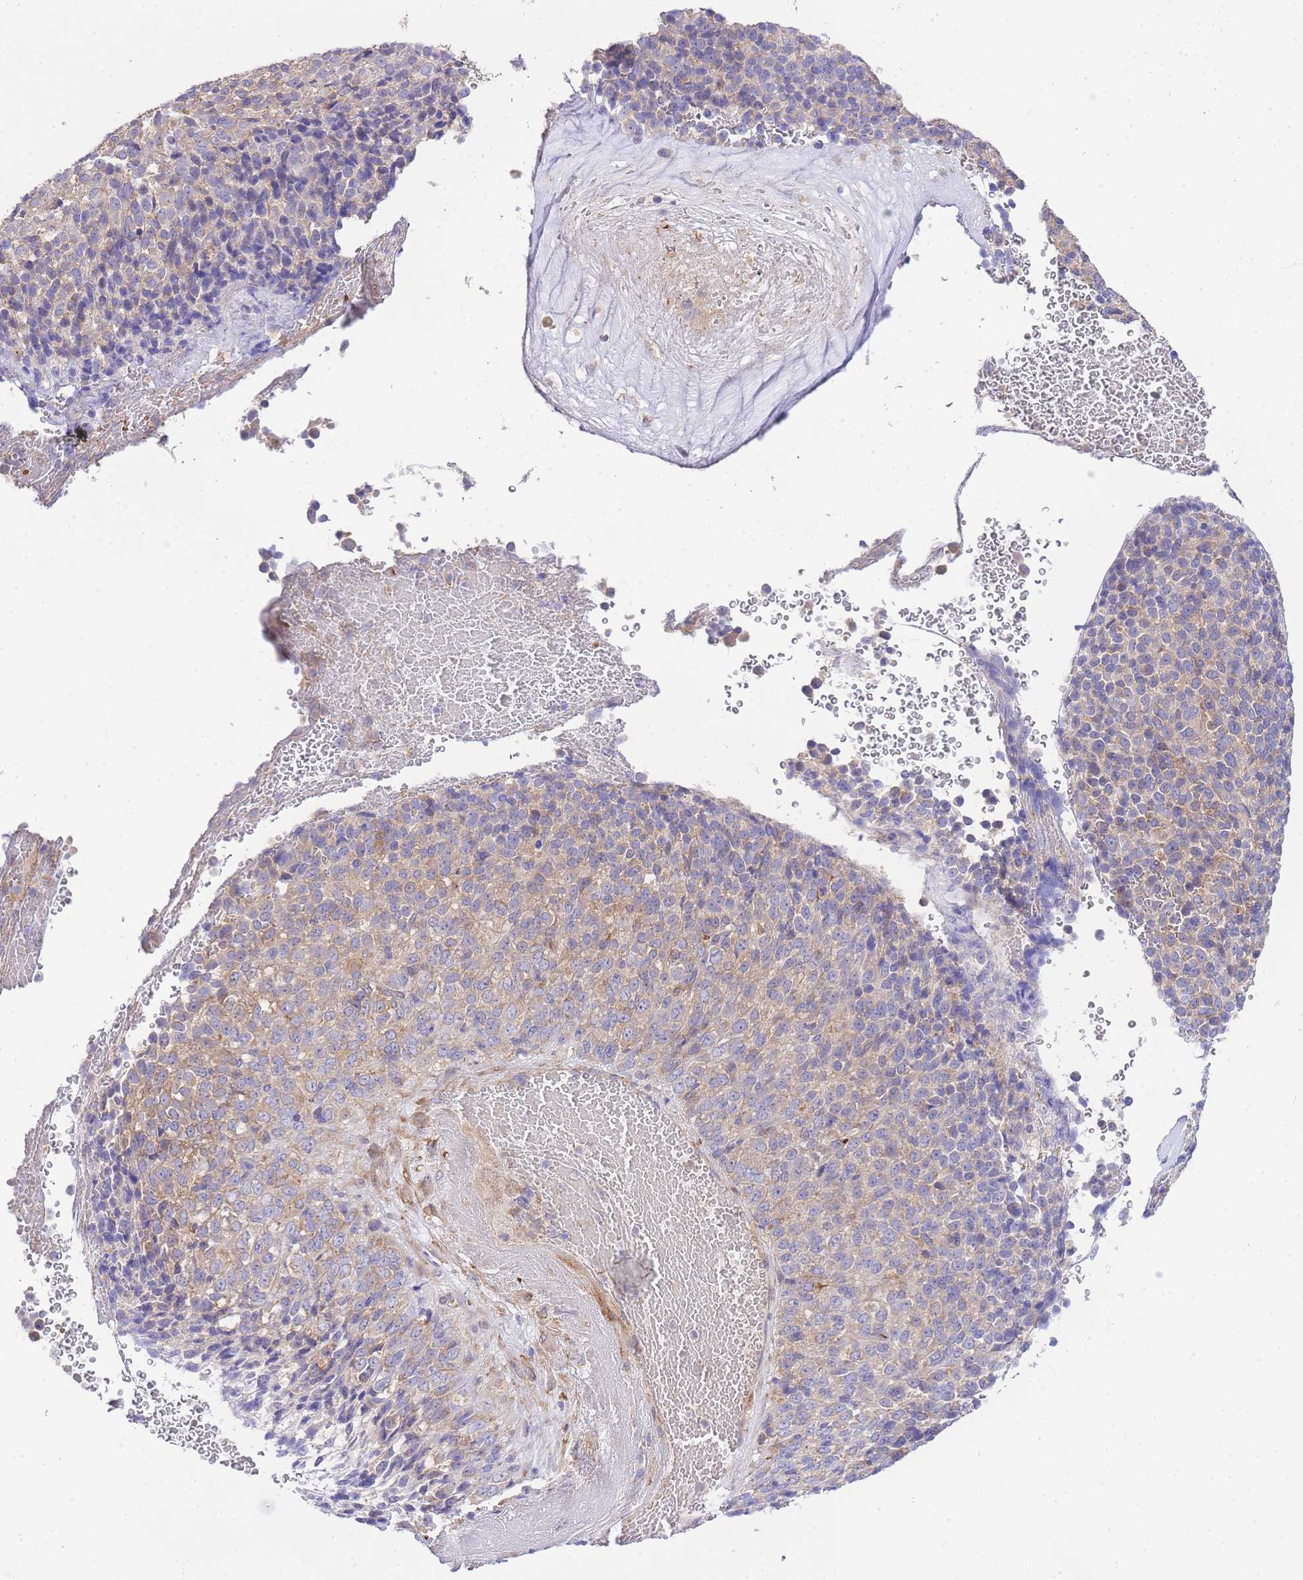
{"staining": {"intensity": "weak", "quantity": "25%-75%", "location": "cytoplasmic/membranous"}, "tissue": "melanoma", "cell_type": "Tumor cells", "image_type": "cancer", "snomed": [{"axis": "morphology", "description": "Malignant melanoma, Metastatic site"}, {"axis": "topography", "description": "Brain"}], "caption": "Protein analysis of malignant melanoma (metastatic site) tissue exhibits weak cytoplasmic/membranous positivity in about 25%-75% of tumor cells. Using DAB (brown) and hematoxylin (blue) stains, captured at high magnification using brightfield microscopy.", "gene": "INSYN2B", "patient": {"sex": "female", "age": 56}}